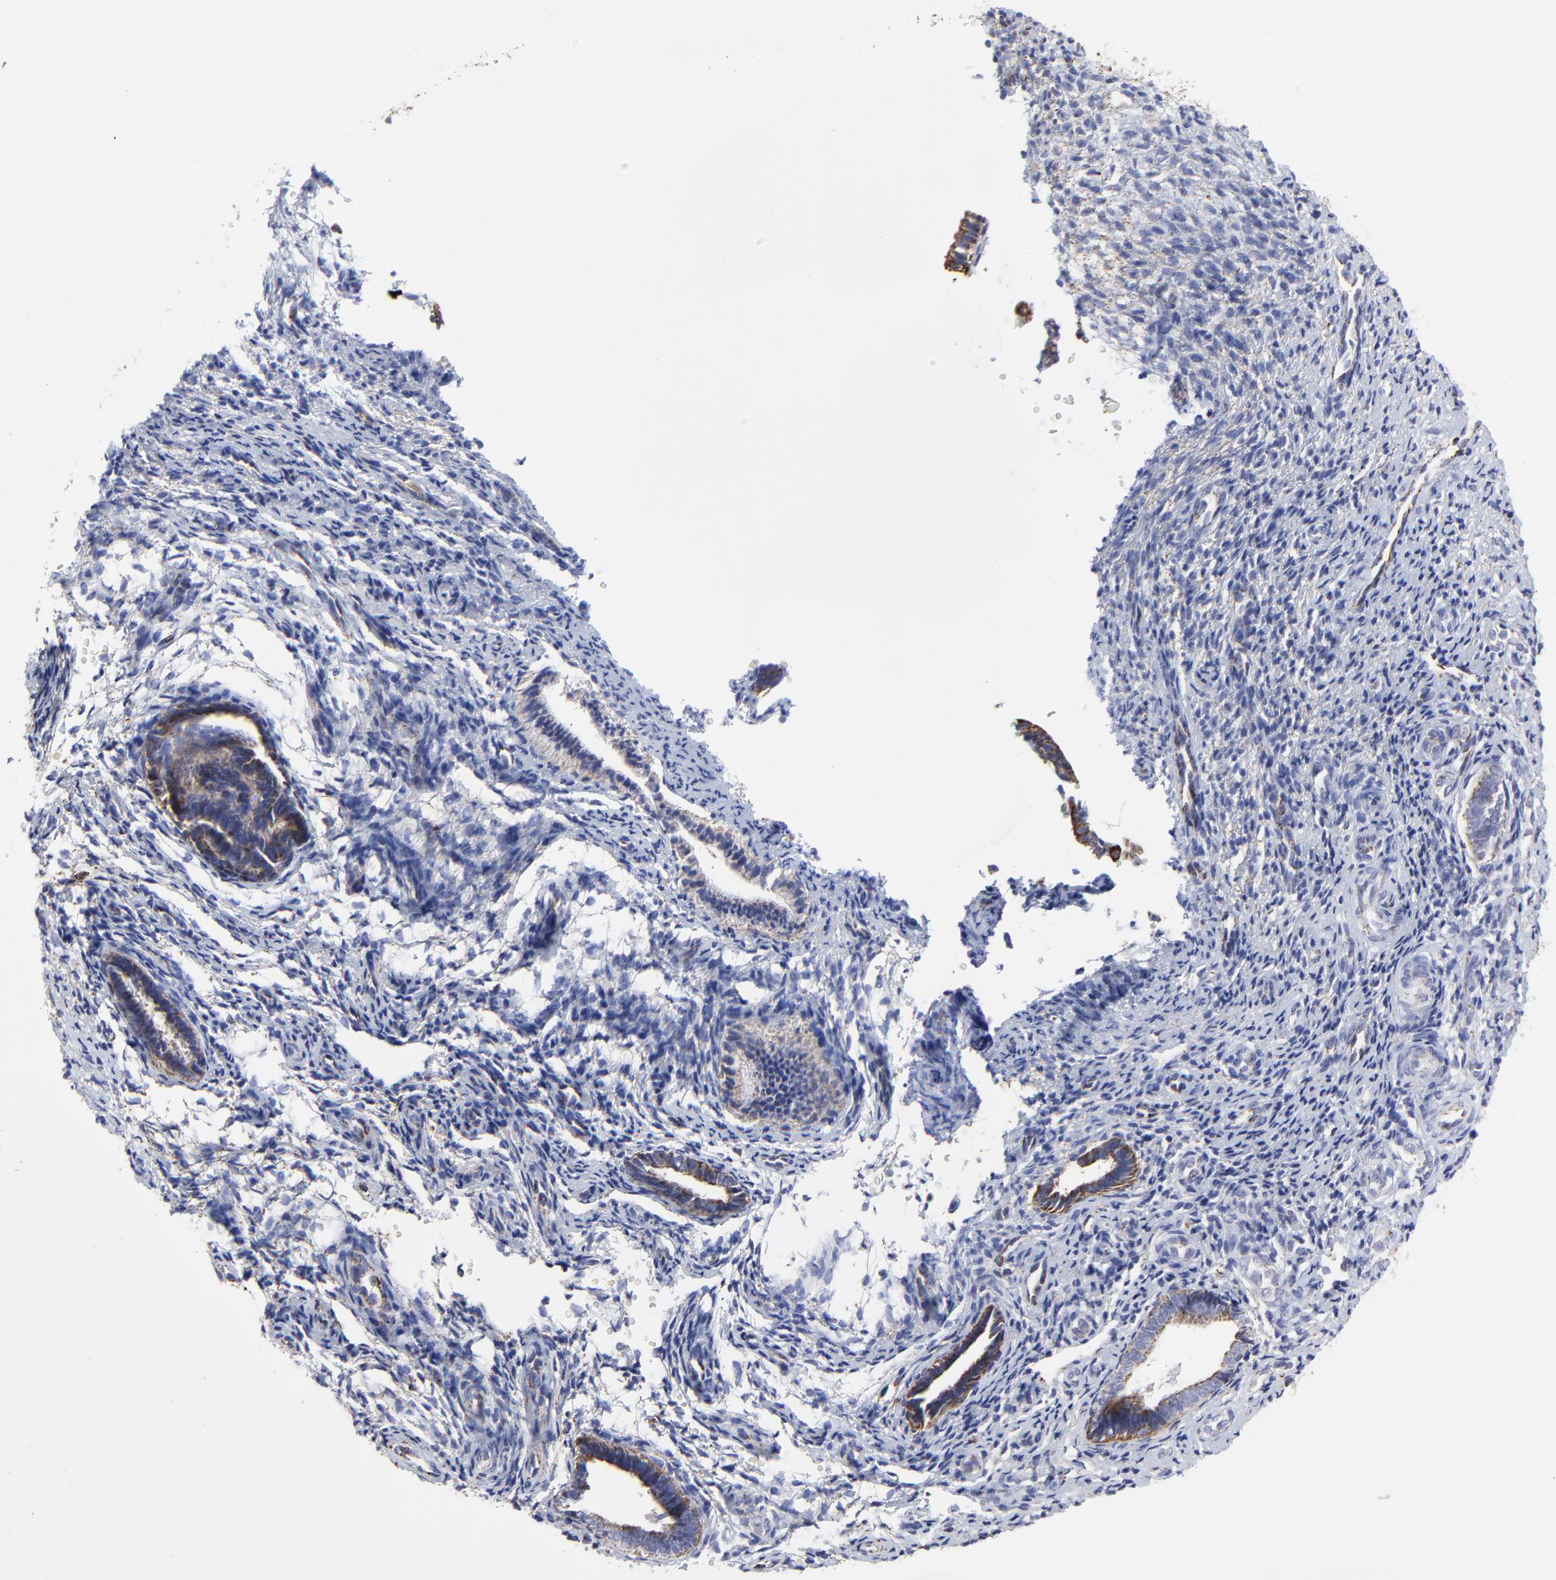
{"staining": {"intensity": "weak", "quantity": ">75%", "location": "cytoplasmic/membranous"}, "tissue": "endometrium", "cell_type": "Glandular cells", "image_type": "normal", "snomed": [{"axis": "morphology", "description": "Normal tissue, NOS"}, {"axis": "topography", "description": "Endometrium"}], "caption": "Protein staining reveals weak cytoplasmic/membranous expression in approximately >75% of glandular cells in unremarkable endometrium. The protein is shown in brown color, while the nuclei are stained blue.", "gene": "PINK1", "patient": {"sex": "female", "age": 27}}